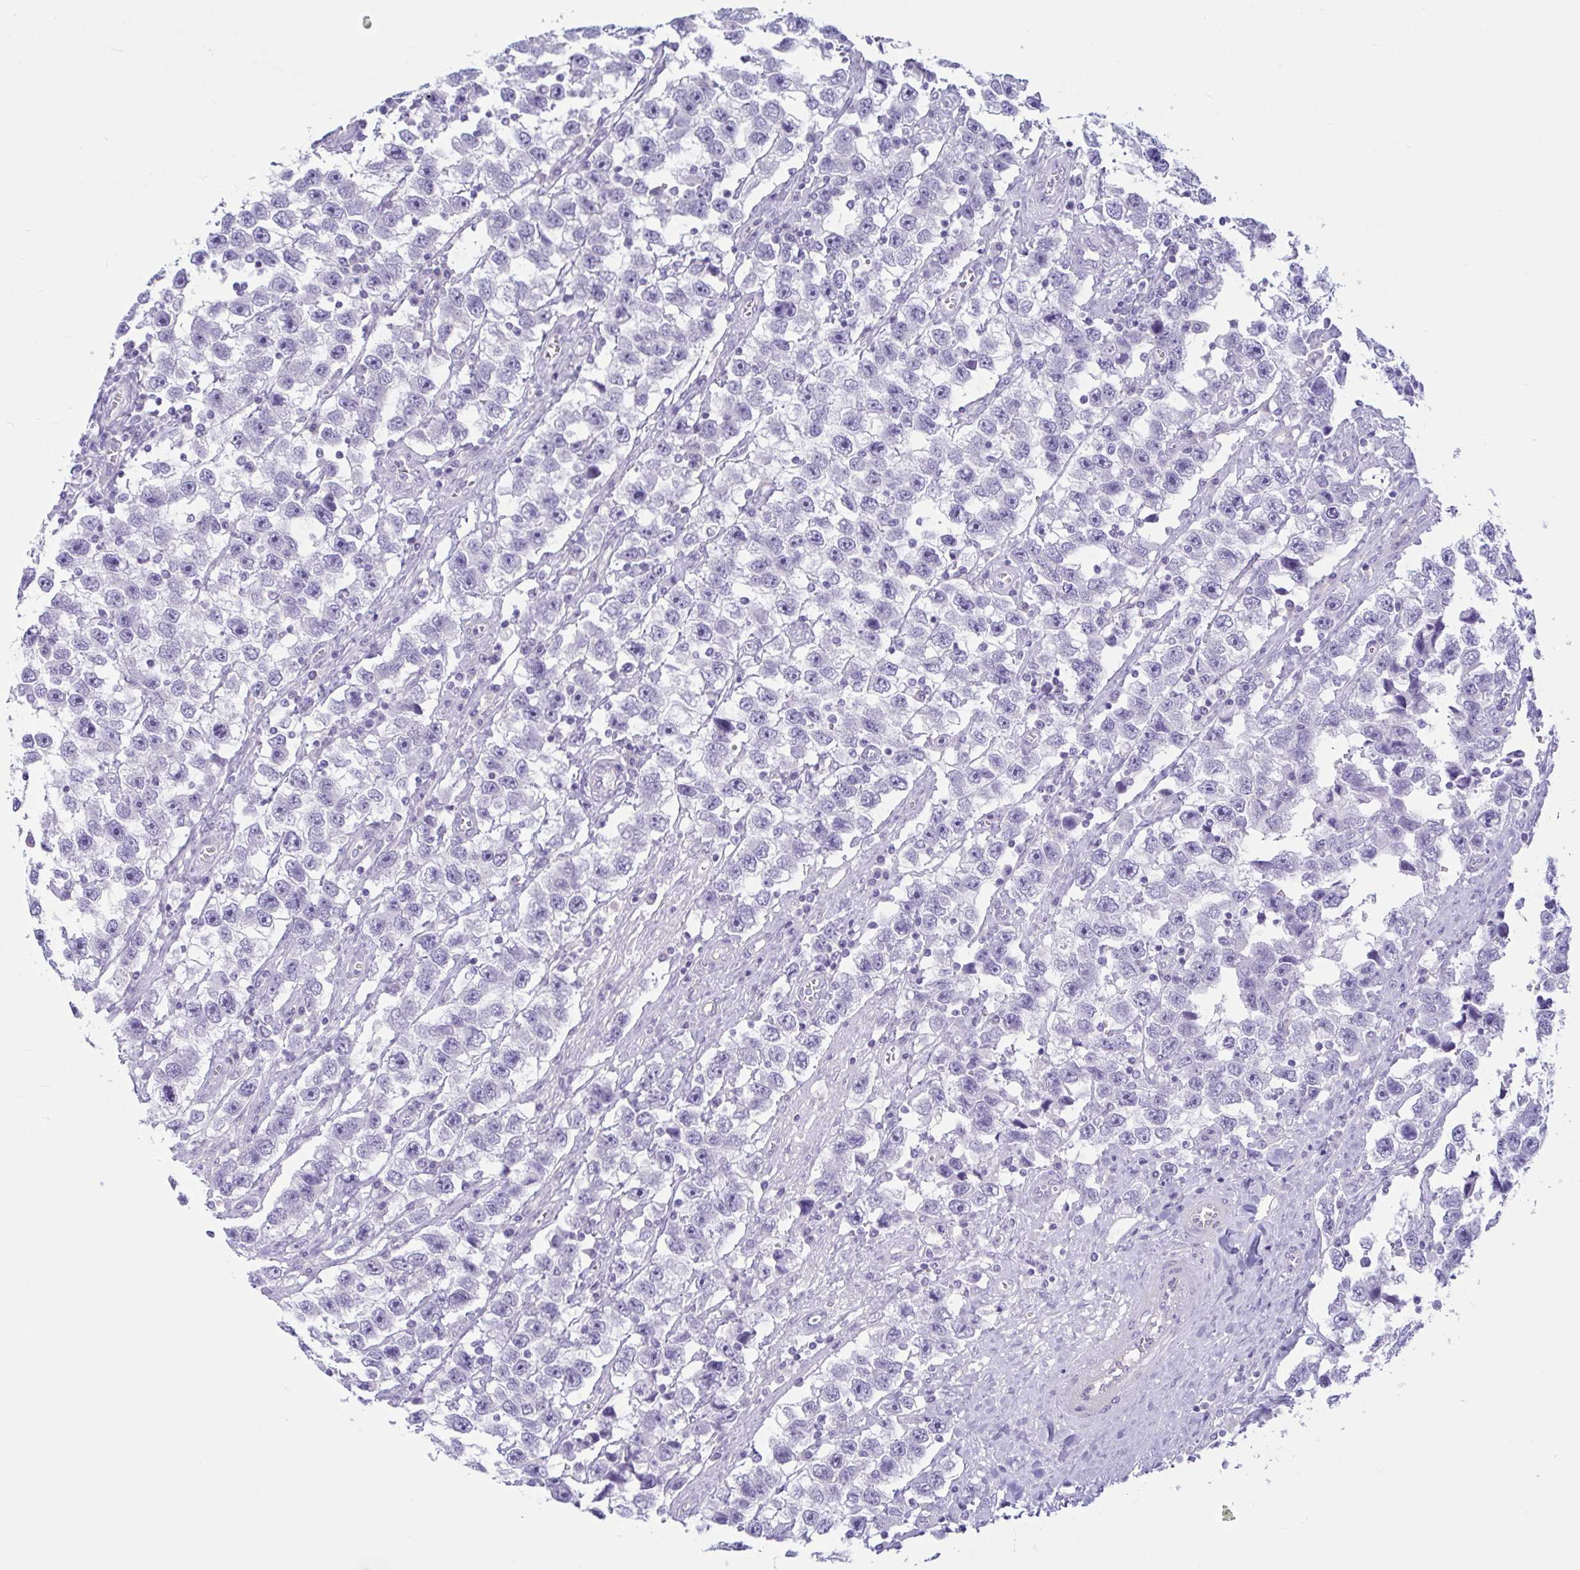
{"staining": {"intensity": "negative", "quantity": "none", "location": "none"}, "tissue": "testis cancer", "cell_type": "Tumor cells", "image_type": "cancer", "snomed": [{"axis": "morphology", "description": "Seminoma, NOS"}, {"axis": "topography", "description": "Testis"}], "caption": "Photomicrograph shows no significant protein expression in tumor cells of testis cancer.", "gene": "TNNI2", "patient": {"sex": "male", "age": 33}}